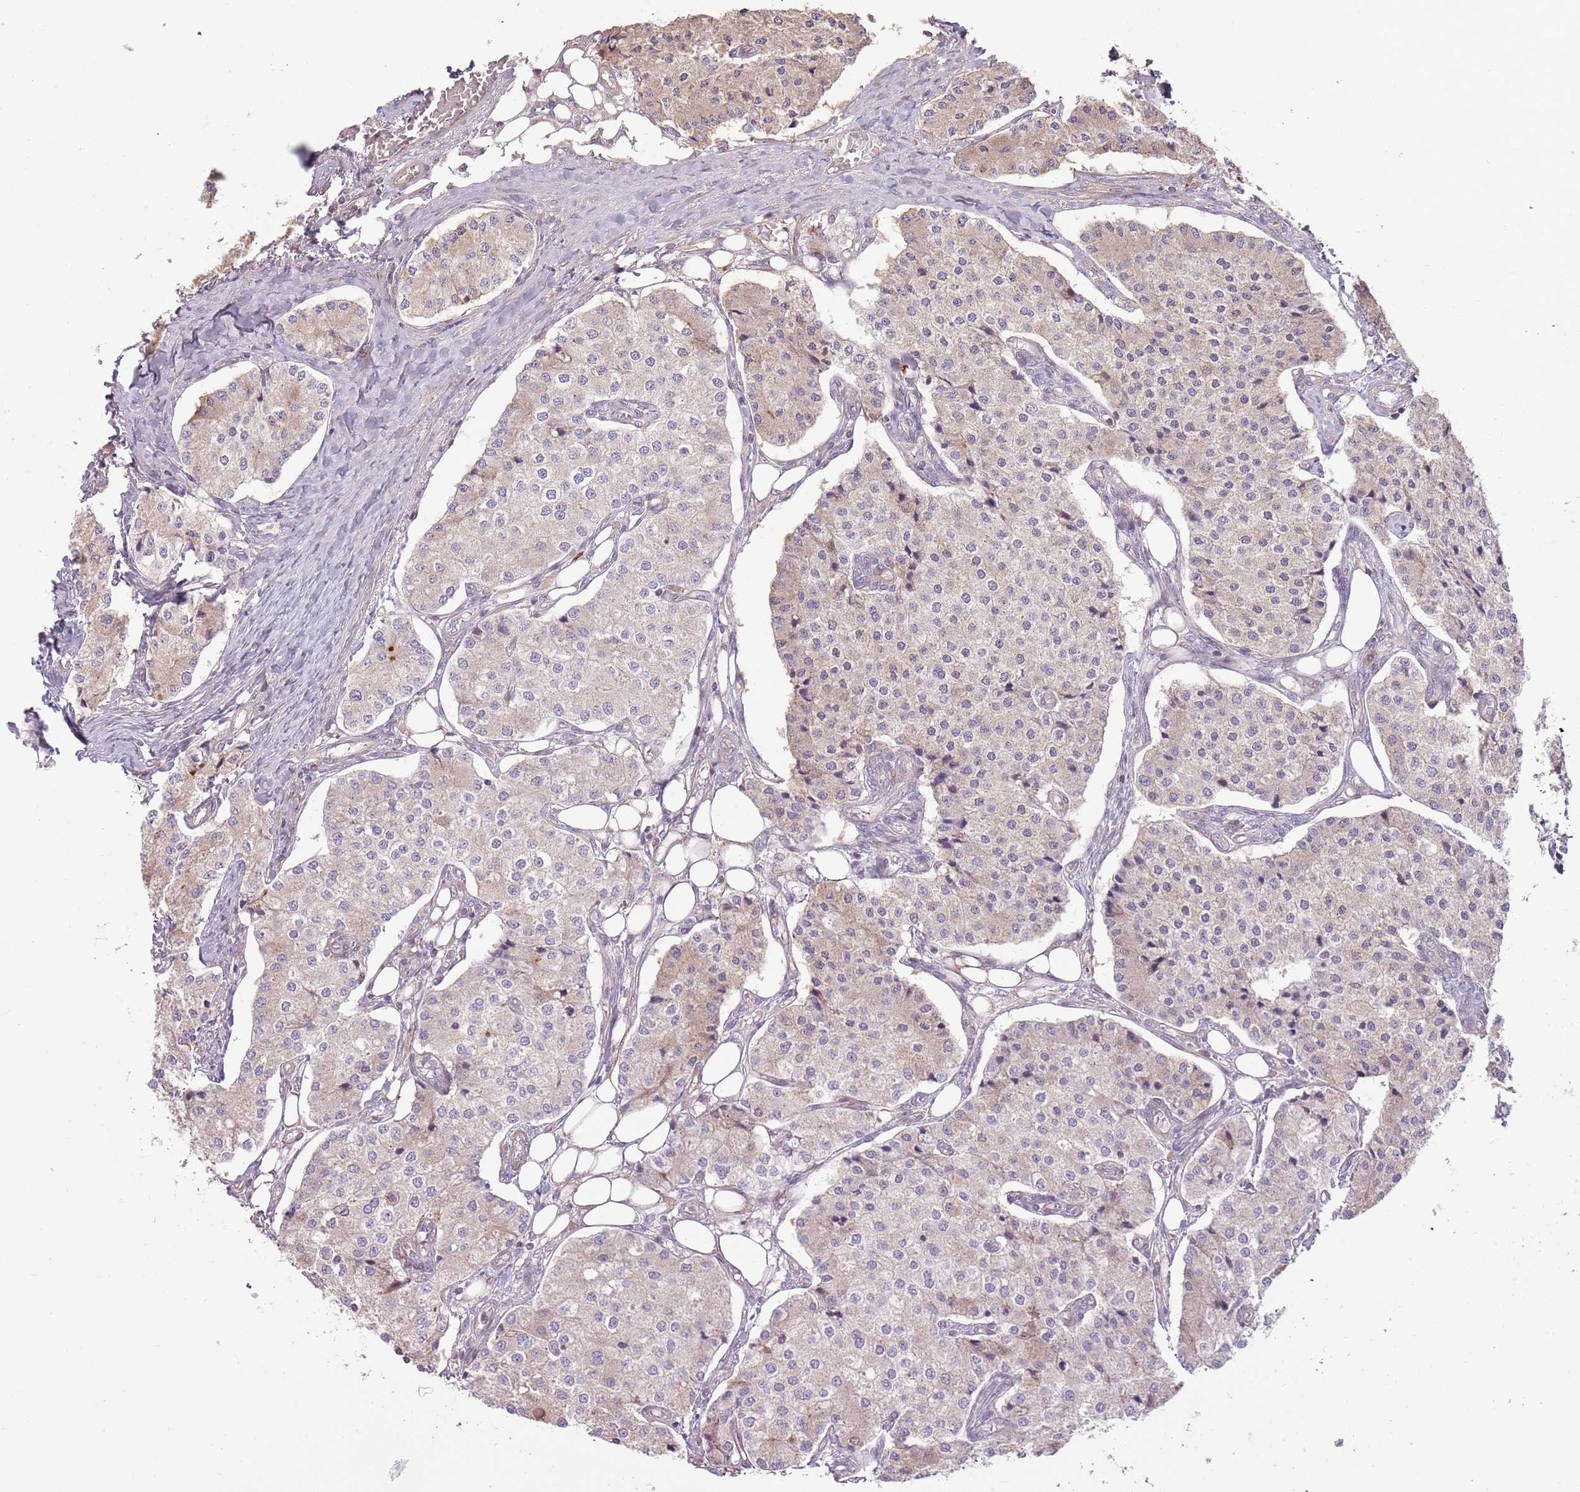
{"staining": {"intensity": "weak", "quantity": "<25%", "location": "cytoplasmic/membranous"}, "tissue": "carcinoid", "cell_type": "Tumor cells", "image_type": "cancer", "snomed": [{"axis": "morphology", "description": "Carcinoid, malignant, NOS"}, {"axis": "topography", "description": "Colon"}], "caption": "The photomicrograph reveals no significant positivity in tumor cells of malignant carcinoid.", "gene": "RPL21", "patient": {"sex": "female", "age": 52}}